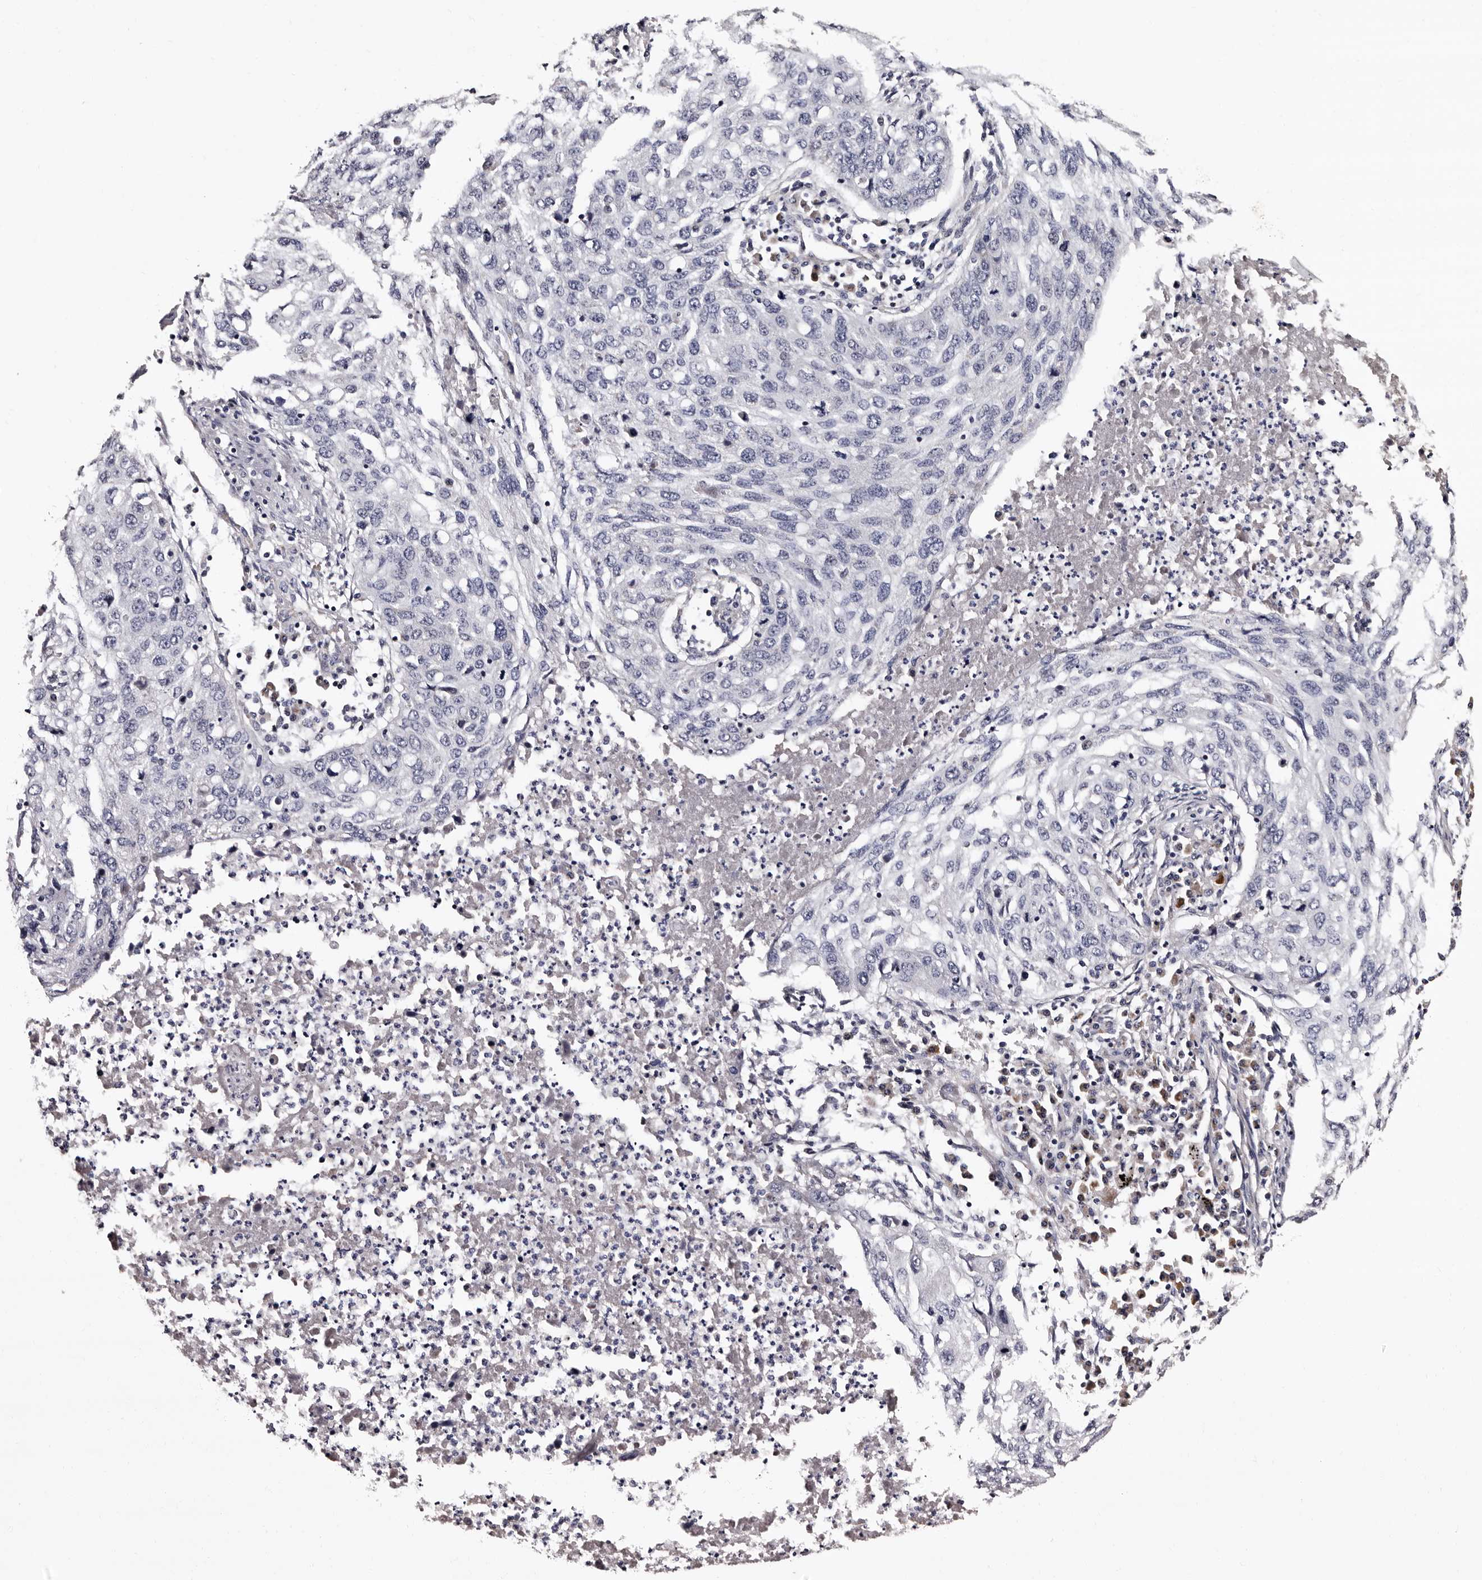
{"staining": {"intensity": "negative", "quantity": "none", "location": "none"}, "tissue": "lung cancer", "cell_type": "Tumor cells", "image_type": "cancer", "snomed": [{"axis": "morphology", "description": "Squamous cell carcinoma, NOS"}, {"axis": "topography", "description": "Lung"}], "caption": "The histopathology image exhibits no staining of tumor cells in lung cancer (squamous cell carcinoma).", "gene": "TAF4B", "patient": {"sex": "female", "age": 63}}